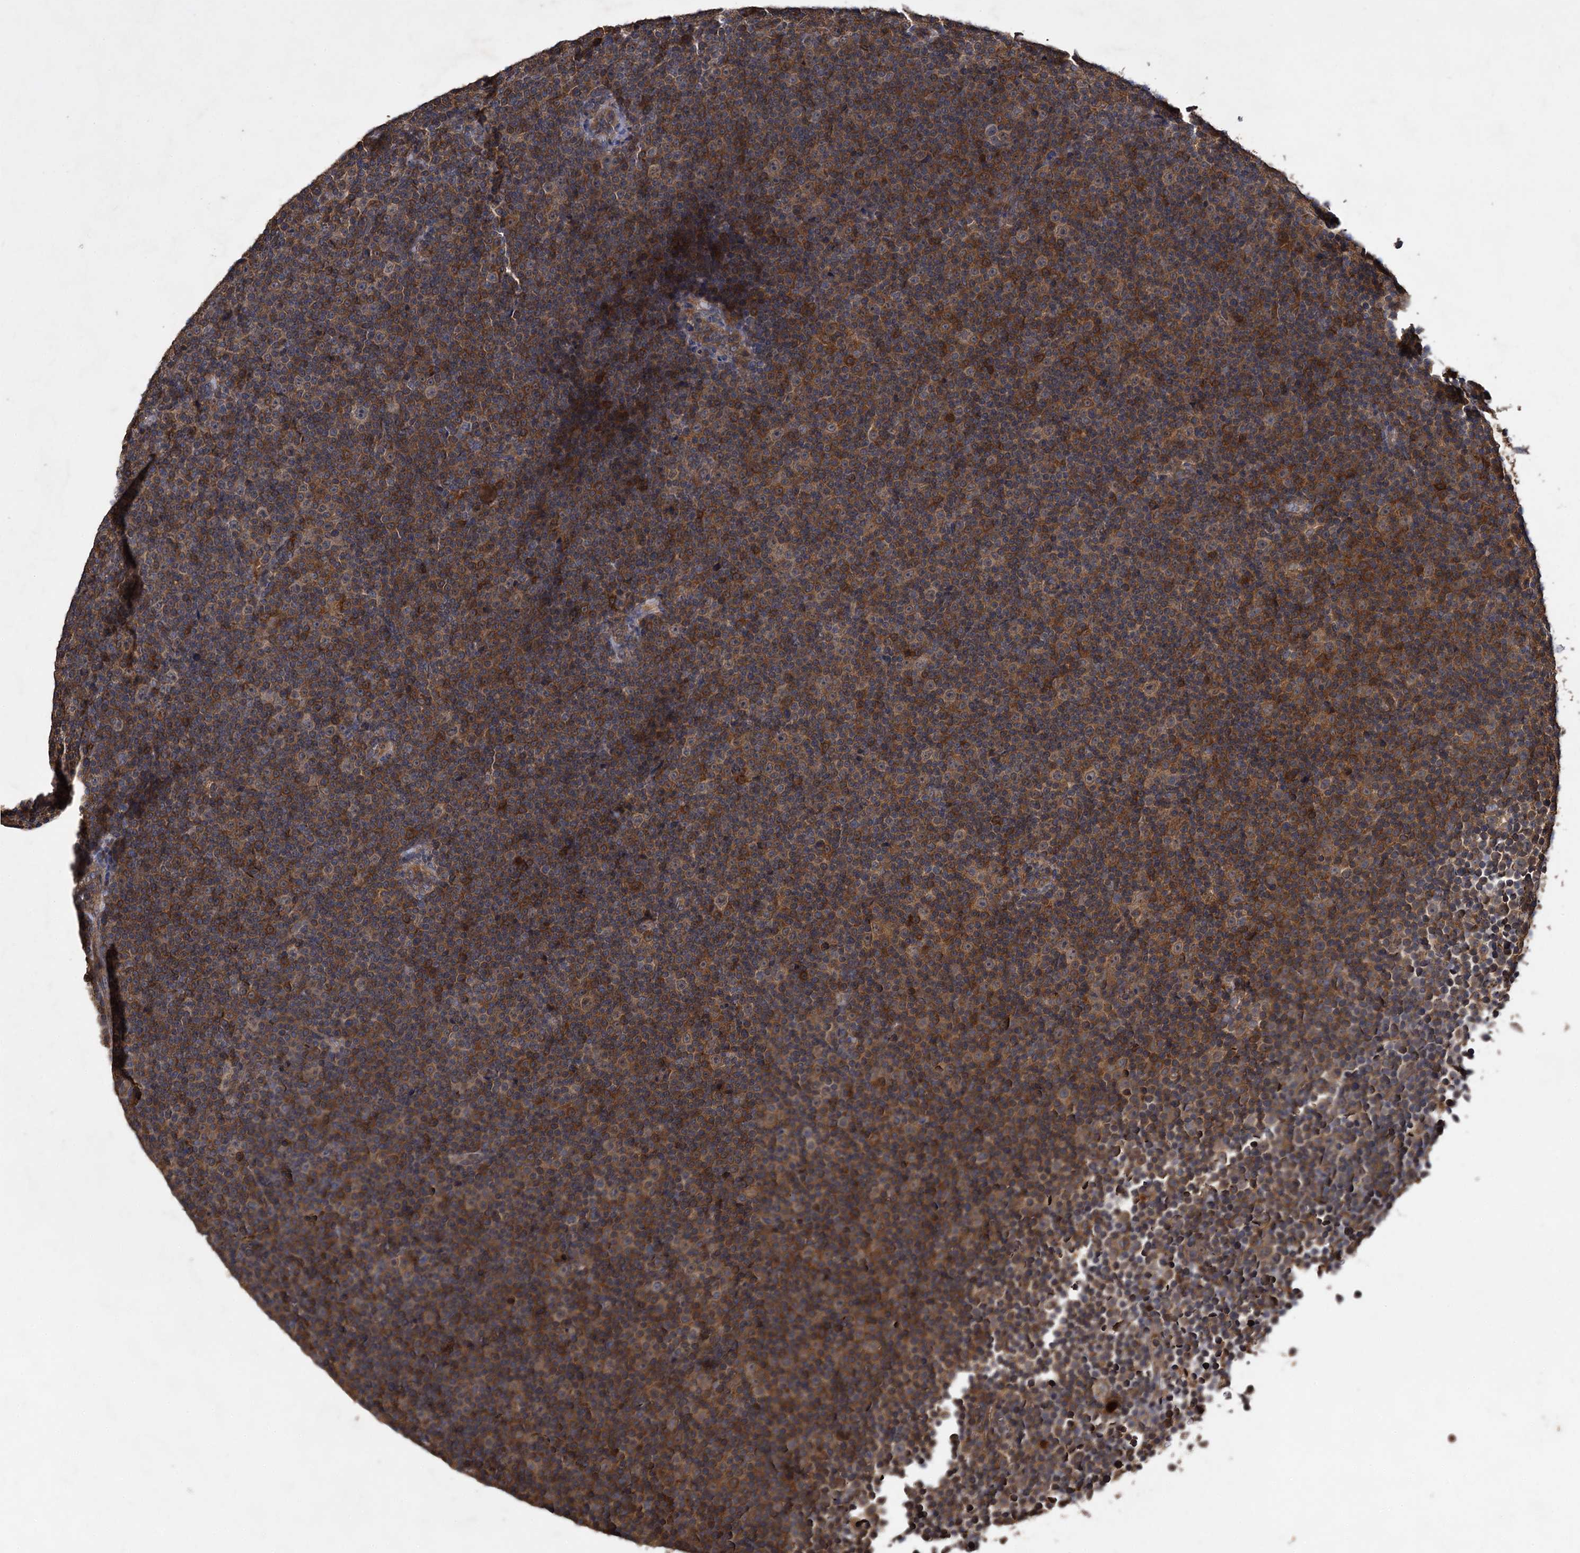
{"staining": {"intensity": "moderate", "quantity": "25%-75%", "location": "cytoplasmic/membranous"}, "tissue": "lymphoma", "cell_type": "Tumor cells", "image_type": "cancer", "snomed": [{"axis": "morphology", "description": "Malignant lymphoma, non-Hodgkin's type, Low grade"}, {"axis": "topography", "description": "Lymph node"}], "caption": "Immunohistochemical staining of low-grade malignant lymphoma, non-Hodgkin's type demonstrates medium levels of moderate cytoplasmic/membranous staining in about 25%-75% of tumor cells.", "gene": "GCLC", "patient": {"sex": "female", "age": 67}}